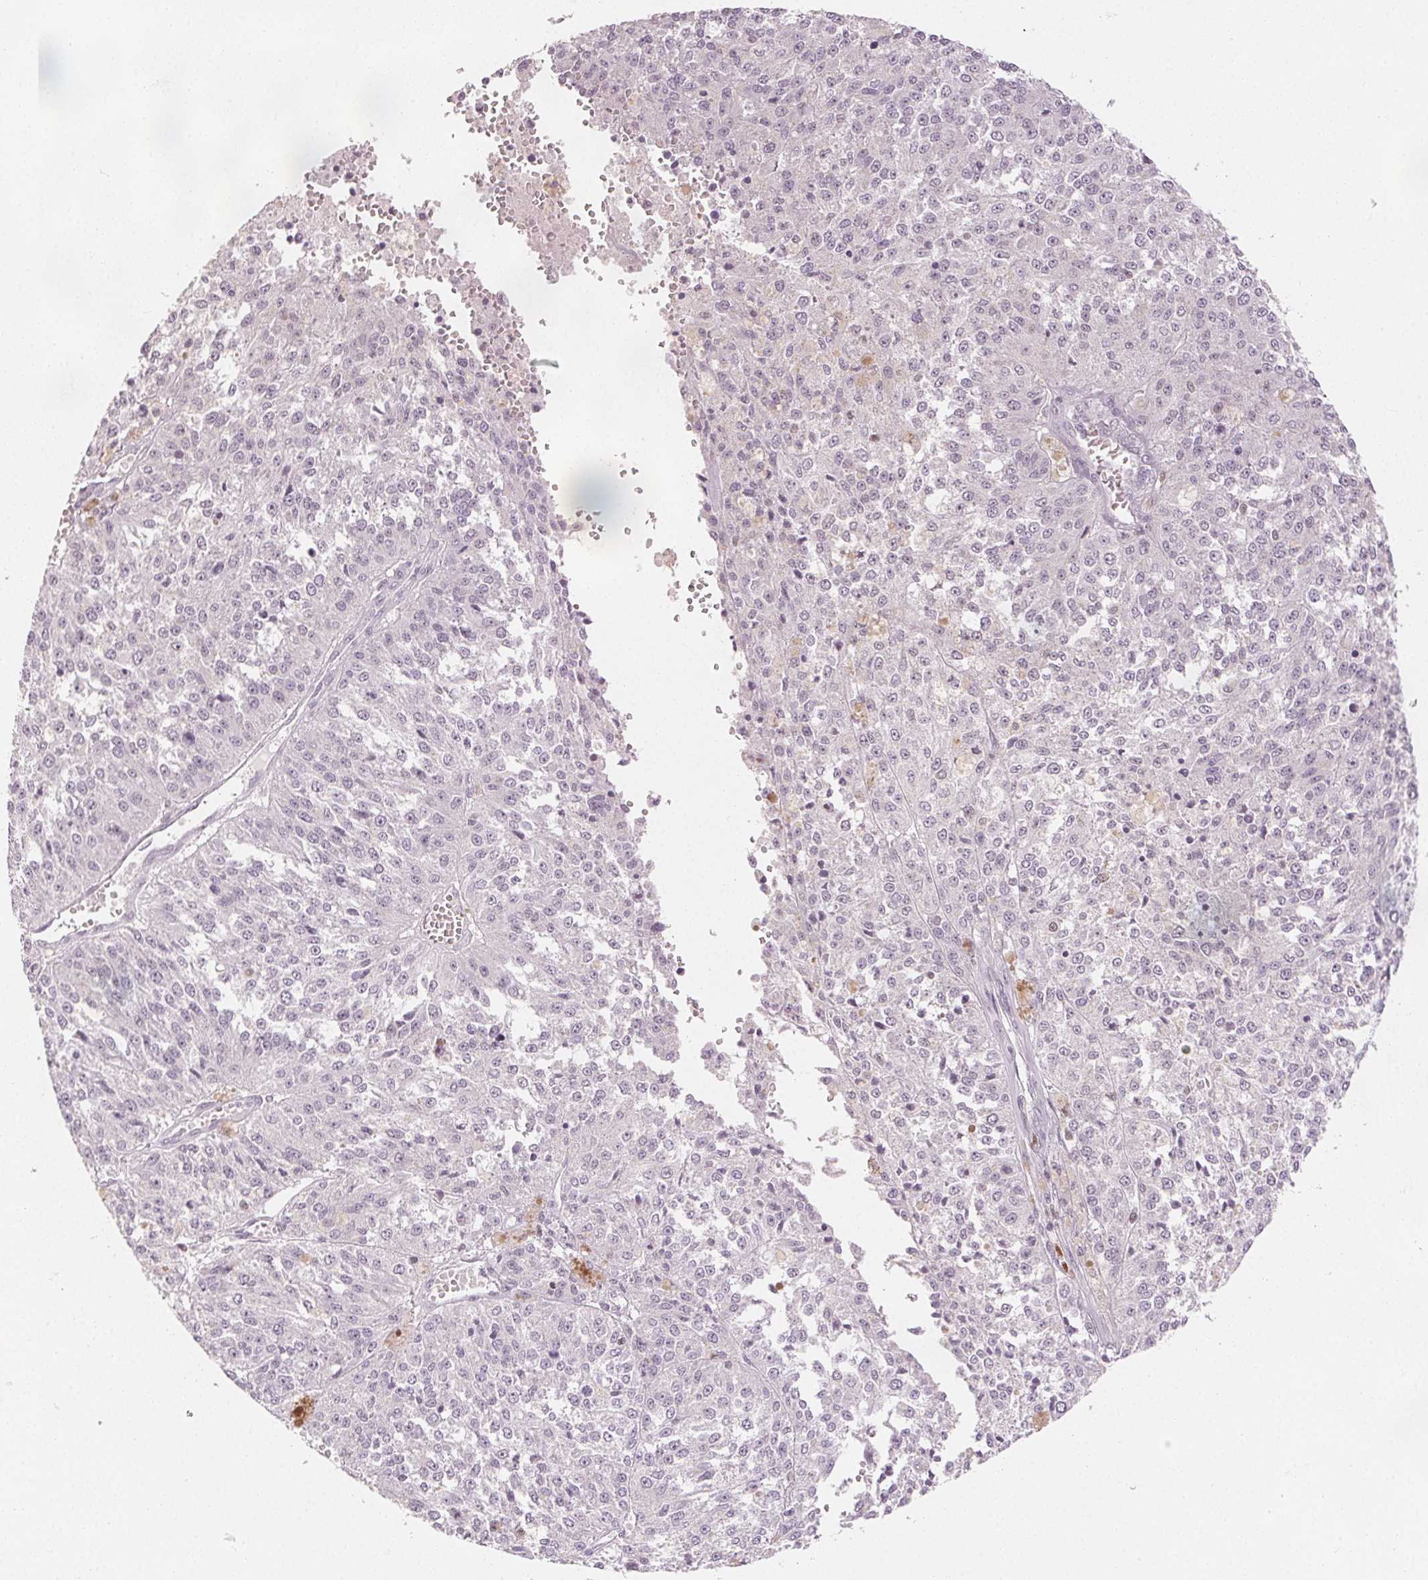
{"staining": {"intensity": "negative", "quantity": "none", "location": "none"}, "tissue": "melanoma", "cell_type": "Tumor cells", "image_type": "cancer", "snomed": [{"axis": "morphology", "description": "Malignant melanoma, Metastatic site"}, {"axis": "topography", "description": "Lymph node"}], "caption": "This is an immunohistochemistry (IHC) photomicrograph of malignant melanoma (metastatic site). There is no staining in tumor cells.", "gene": "RUNX2", "patient": {"sex": "female", "age": 64}}